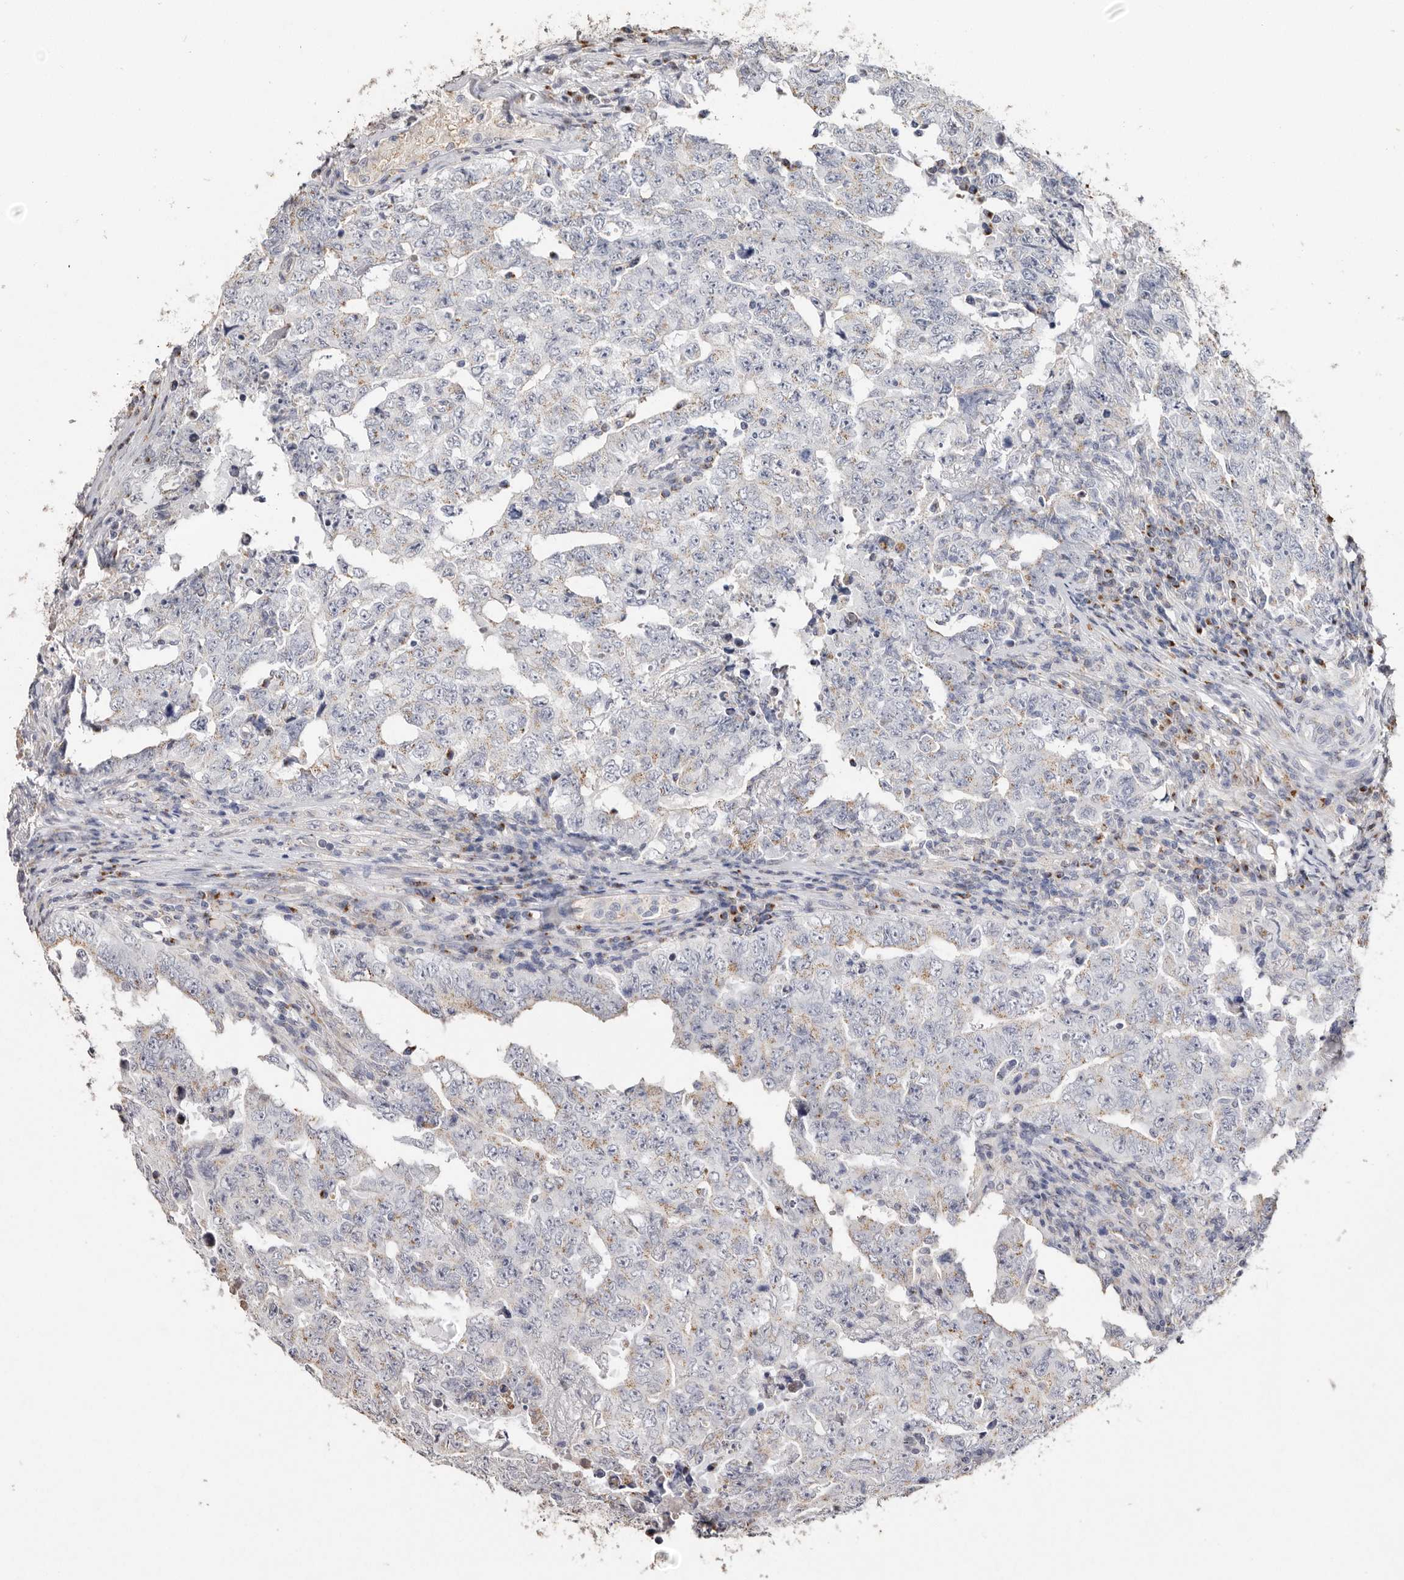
{"staining": {"intensity": "weak", "quantity": "25%-75%", "location": "cytoplasmic/membranous"}, "tissue": "testis cancer", "cell_type": "Tumor cells", "image_type": "cancer", "snomed": [{"axis": "morphology", "description": "Carcinoma, Embryonal, NOS"}, {"axis": "topography", "description": "Testis"}], "caption": "This histopathology image exhibits IHC staining of testis cancer, with low weak cytoplasmic/membranous staining in about 25%-75% of tumor cells.", "gene": "LGALS7B", "patient": {"sex": "male", "age": 26}}